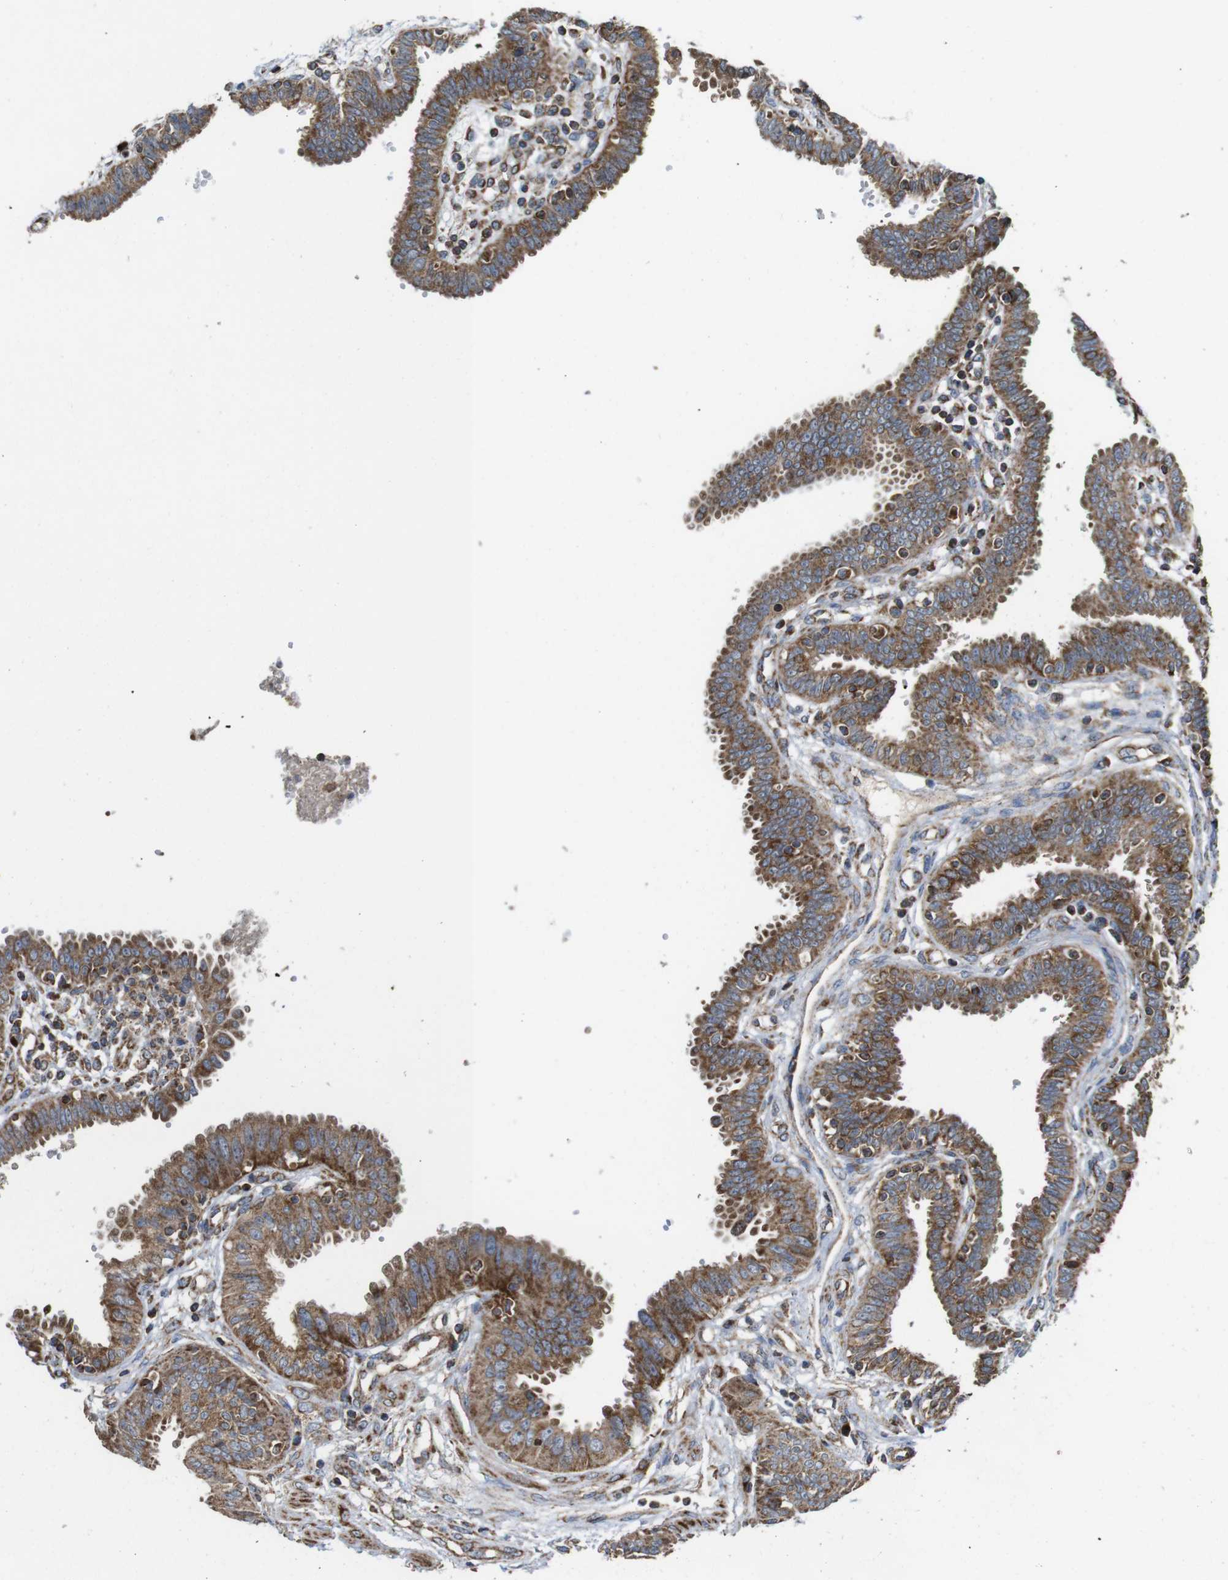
{"staining": {"intensity": "weak", "quantity": ">75%", "location": "cytoplasmic/membranous"}, "tissue": "fallopian tube", "cell_type": "Glandular cells", "image_type": "normal", "snomed": [{"axis": "morphology", "description": "Normal tissue, NOS"}, {"axis": "topography", "description": "Fallopian tube"}], "caption": "Glandular cells display weak cytoplasmic/membranous positivity in about >75% of cells in benign fallopian tube. (DAB IHC, brown staining for protein, blue staining for nuclei).", "gene": "HK1", "patient": {"sex": "female", "age": 32}}